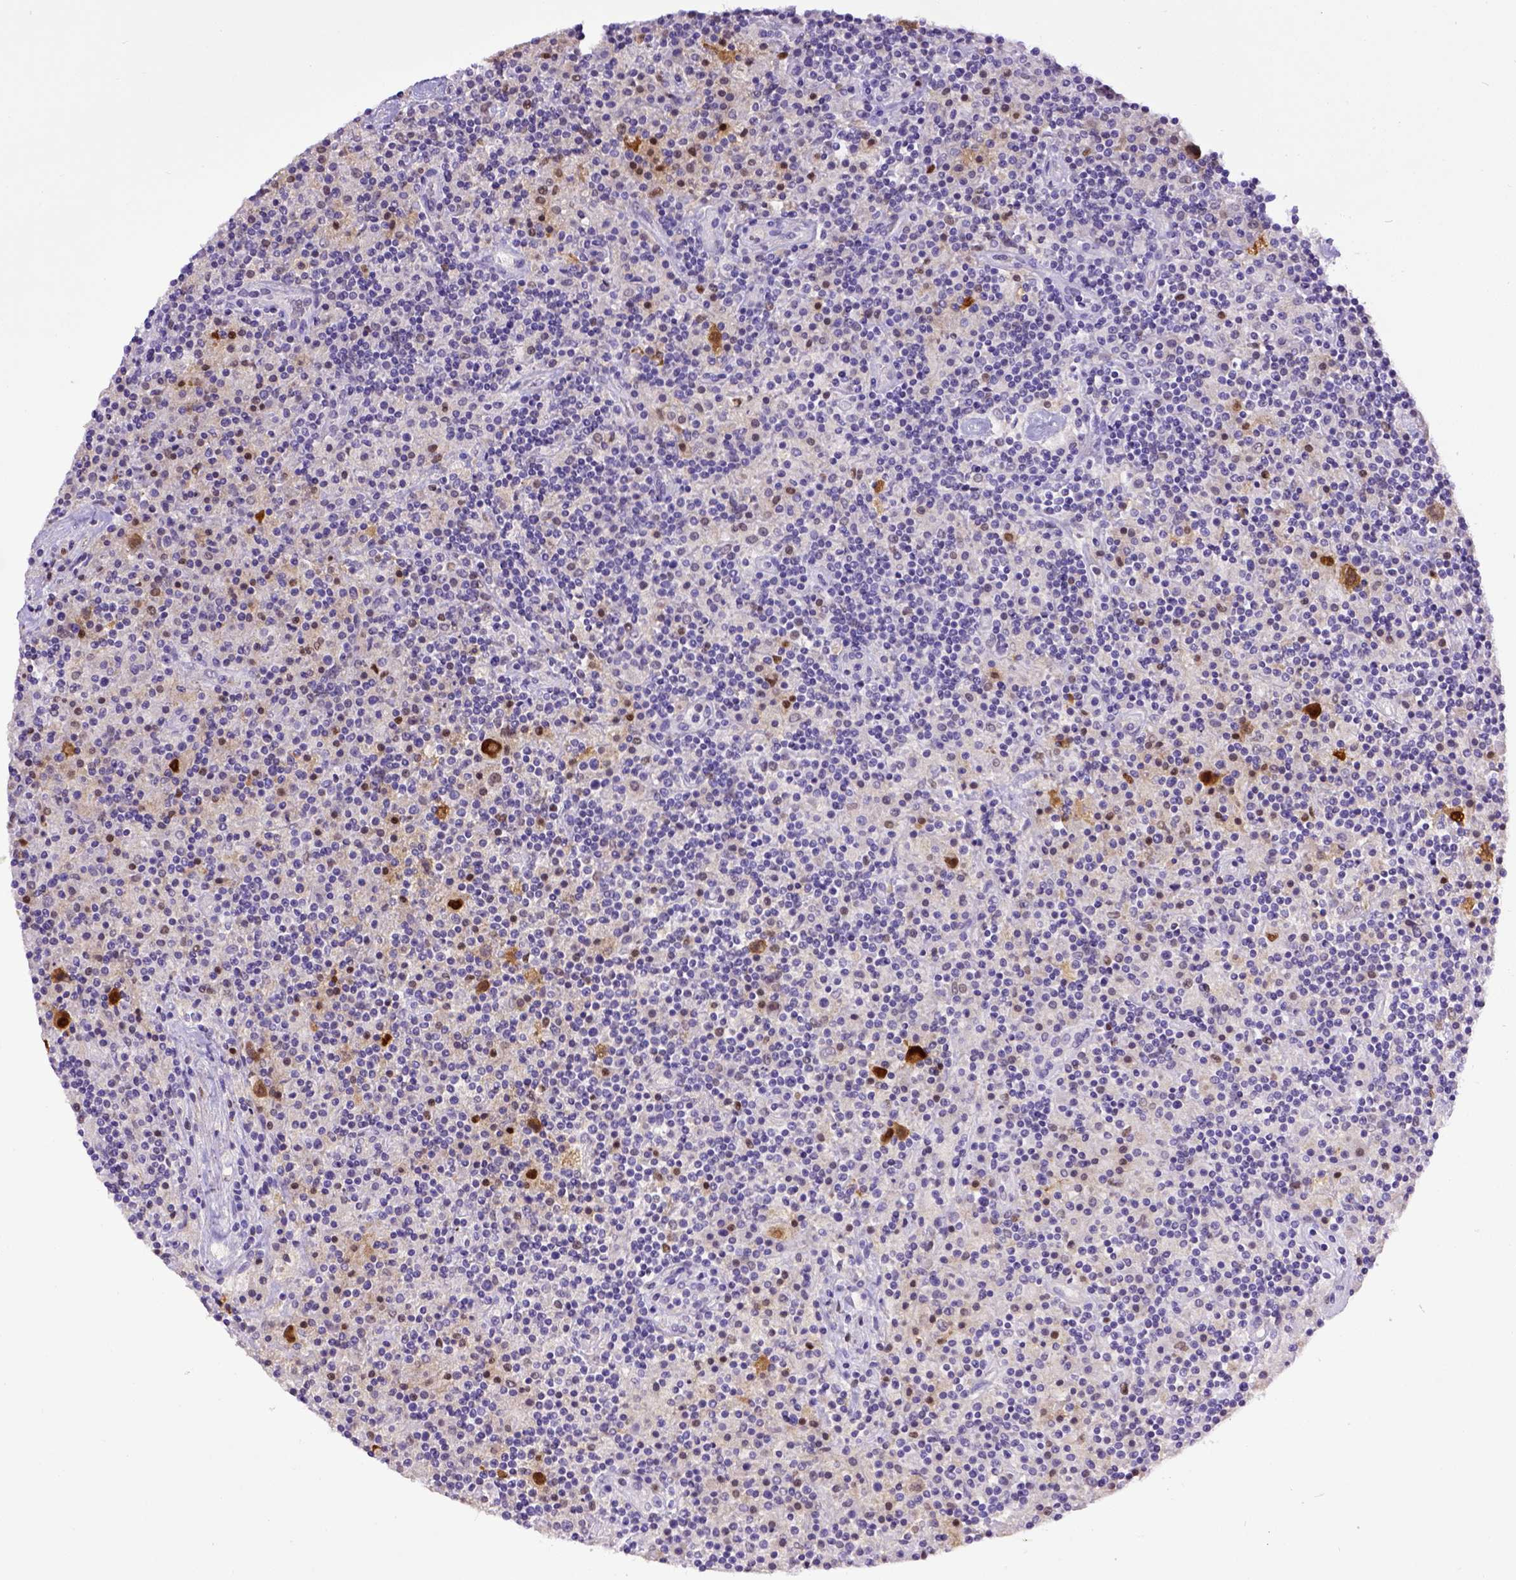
{"staining": {"intensity": "strong", "quantity": ">75%", "location": "nuclear"}, "tissue": "lymphoma", "cell_type": "Tumor cells", "image_type": "cancer", "snomed": [{"axis": "morphology", "description": "Hodgkin's disease, NOS"}, {"axis": "topography", "description": "Lymph node"}], "caption": "Protein expression by immunohistochemistry (IHC) shows strong nuclear expression in about >75% of tumor cells in Hodgkin's disease. (IHC, brightfield microscopy, high magnification).", "gene": "CDKN1A", "patient": {"sex": "male", "age": 70}}